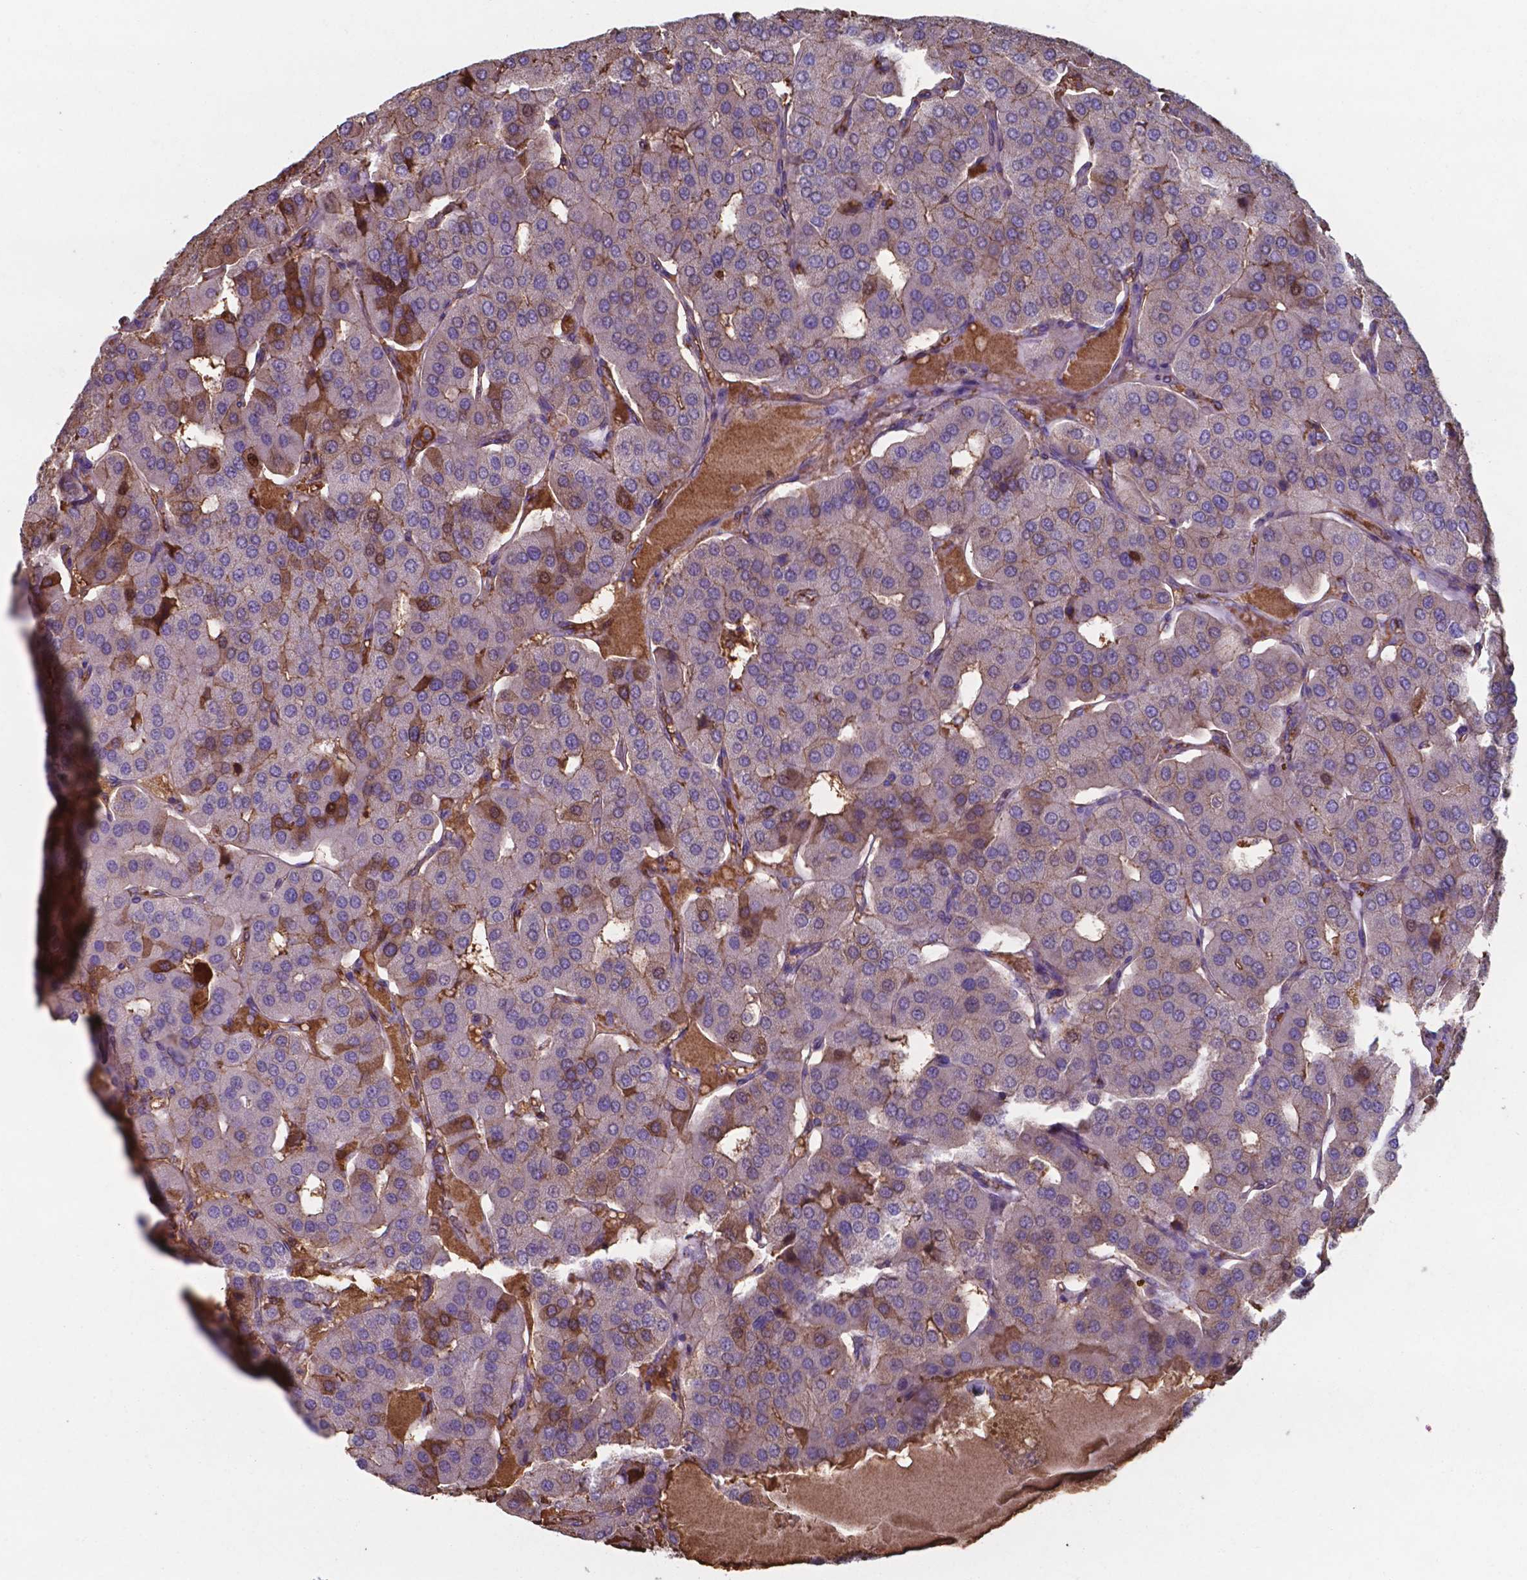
{"staining": {"intensity": "moderate", "quantity": "<25%", "location": "cytoplasmic/membranous"}, "tissue": "parathyroid gland", "cell_type": "Glandular cells", "image_type": "normal", "snomed": [{"axis": "morphology", "description": "Normal tissue, NOS"}, {"axis": "morphology", "description": "Adenoma, NOS"}, {"axis": "topography", "description": "Parathyroid gland"}], "caption": "This micrograph demonstrates immunohistochemistry staining of benign human parathyroid gland, with low moderate cytoplasmic/membranous positivity in approximately <25% of glandular cells.", "gene": "SERPINA1", "patient": {"sex": "female", "age": 86}}